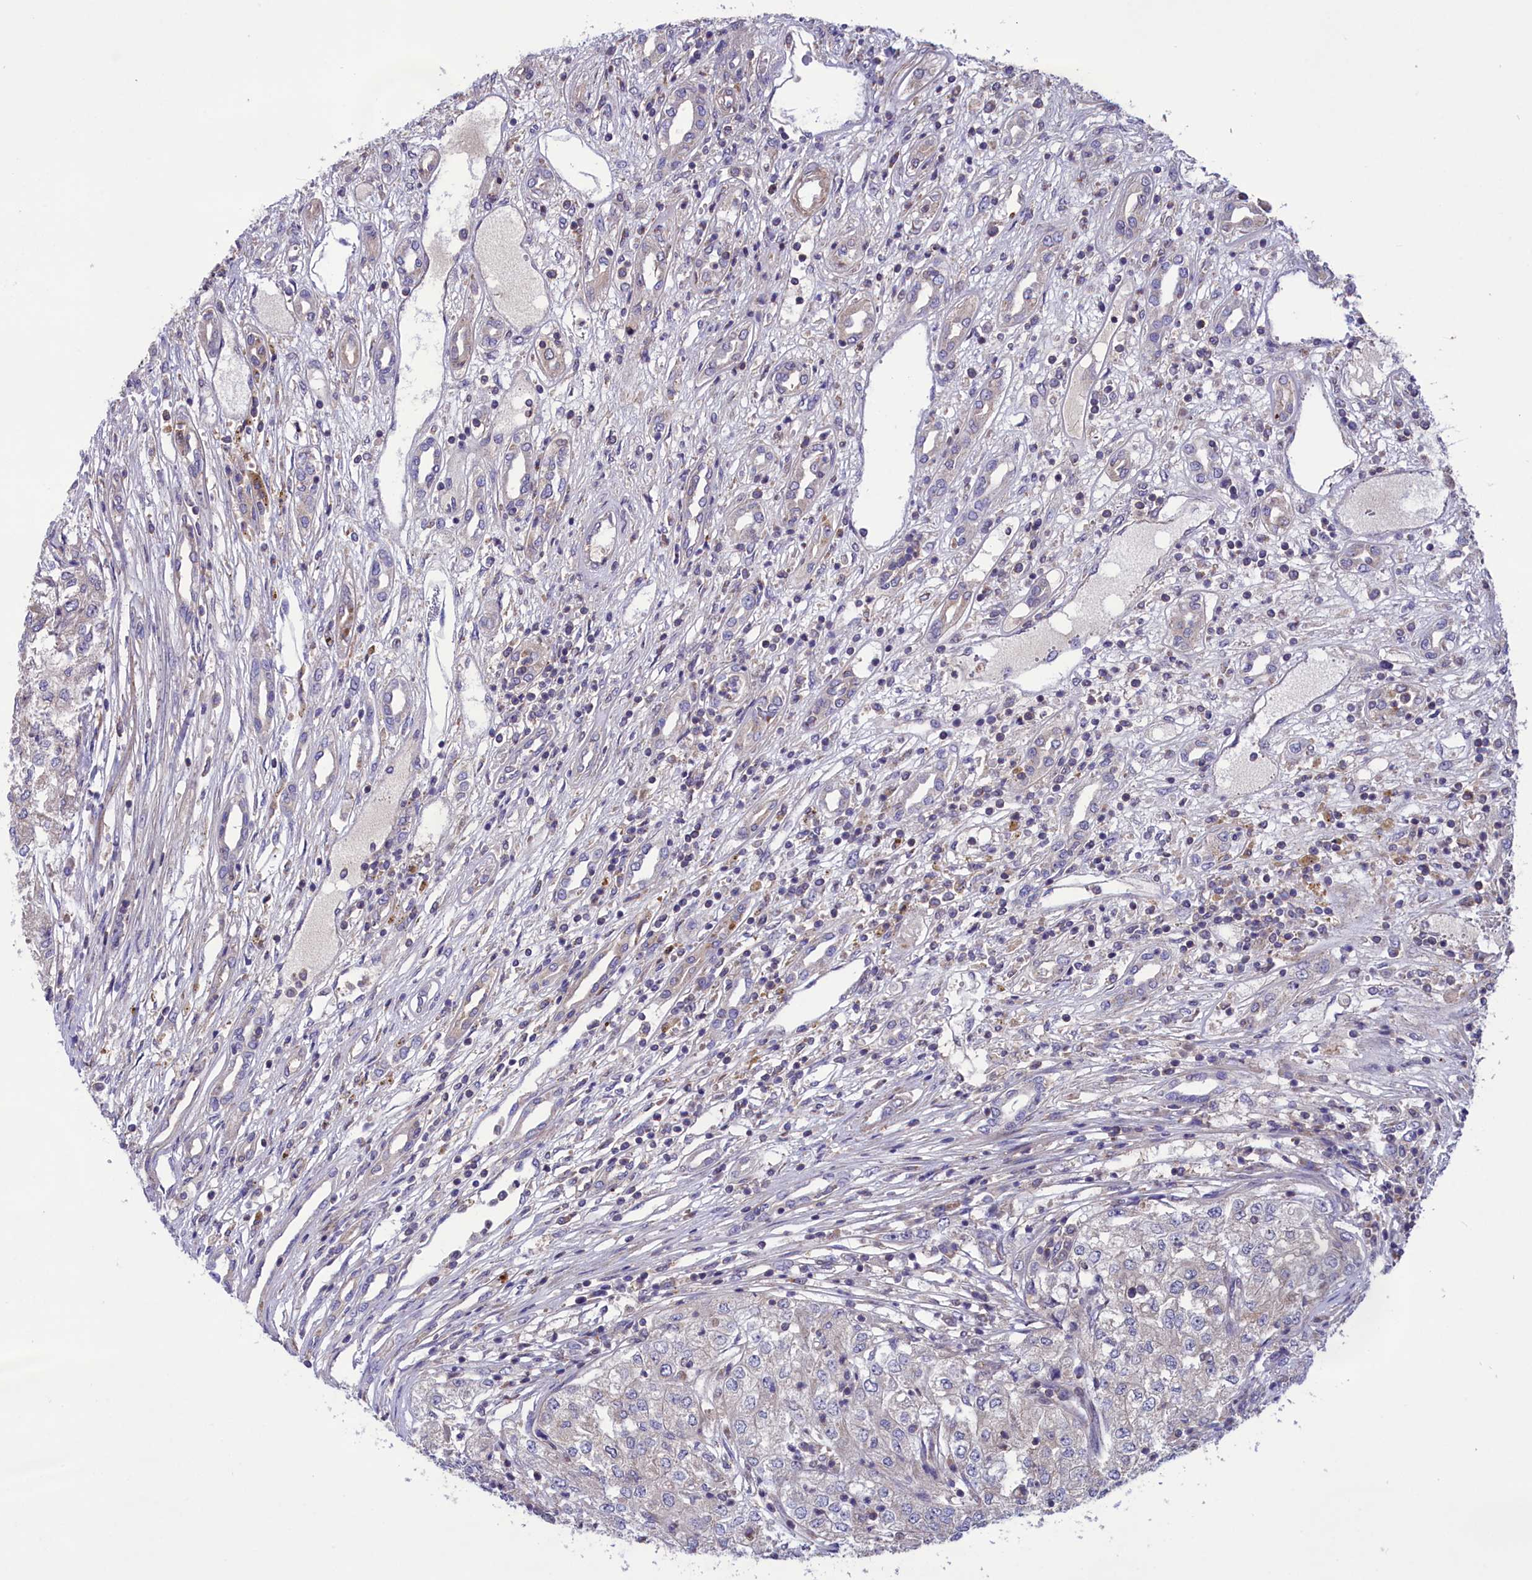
{"staining": {"intensity": "negative", "quantity": "none", "location": "none"}, "tissue": "renal cancer", "cell_type": "Tumor cells", "image_type": "cancer", "snomed": [{"axis": "morphology", "description": "Adenocarcinoma, NOS"}, {"axis": "topography", "description": "Kidney"}], "caption": "The immunohistochemistry image has no significant expression in tumor cells of renal adenocarcinoma tissue.", "gene": "AMDHD2", "patient": {"sex": "female", "age": 54}}